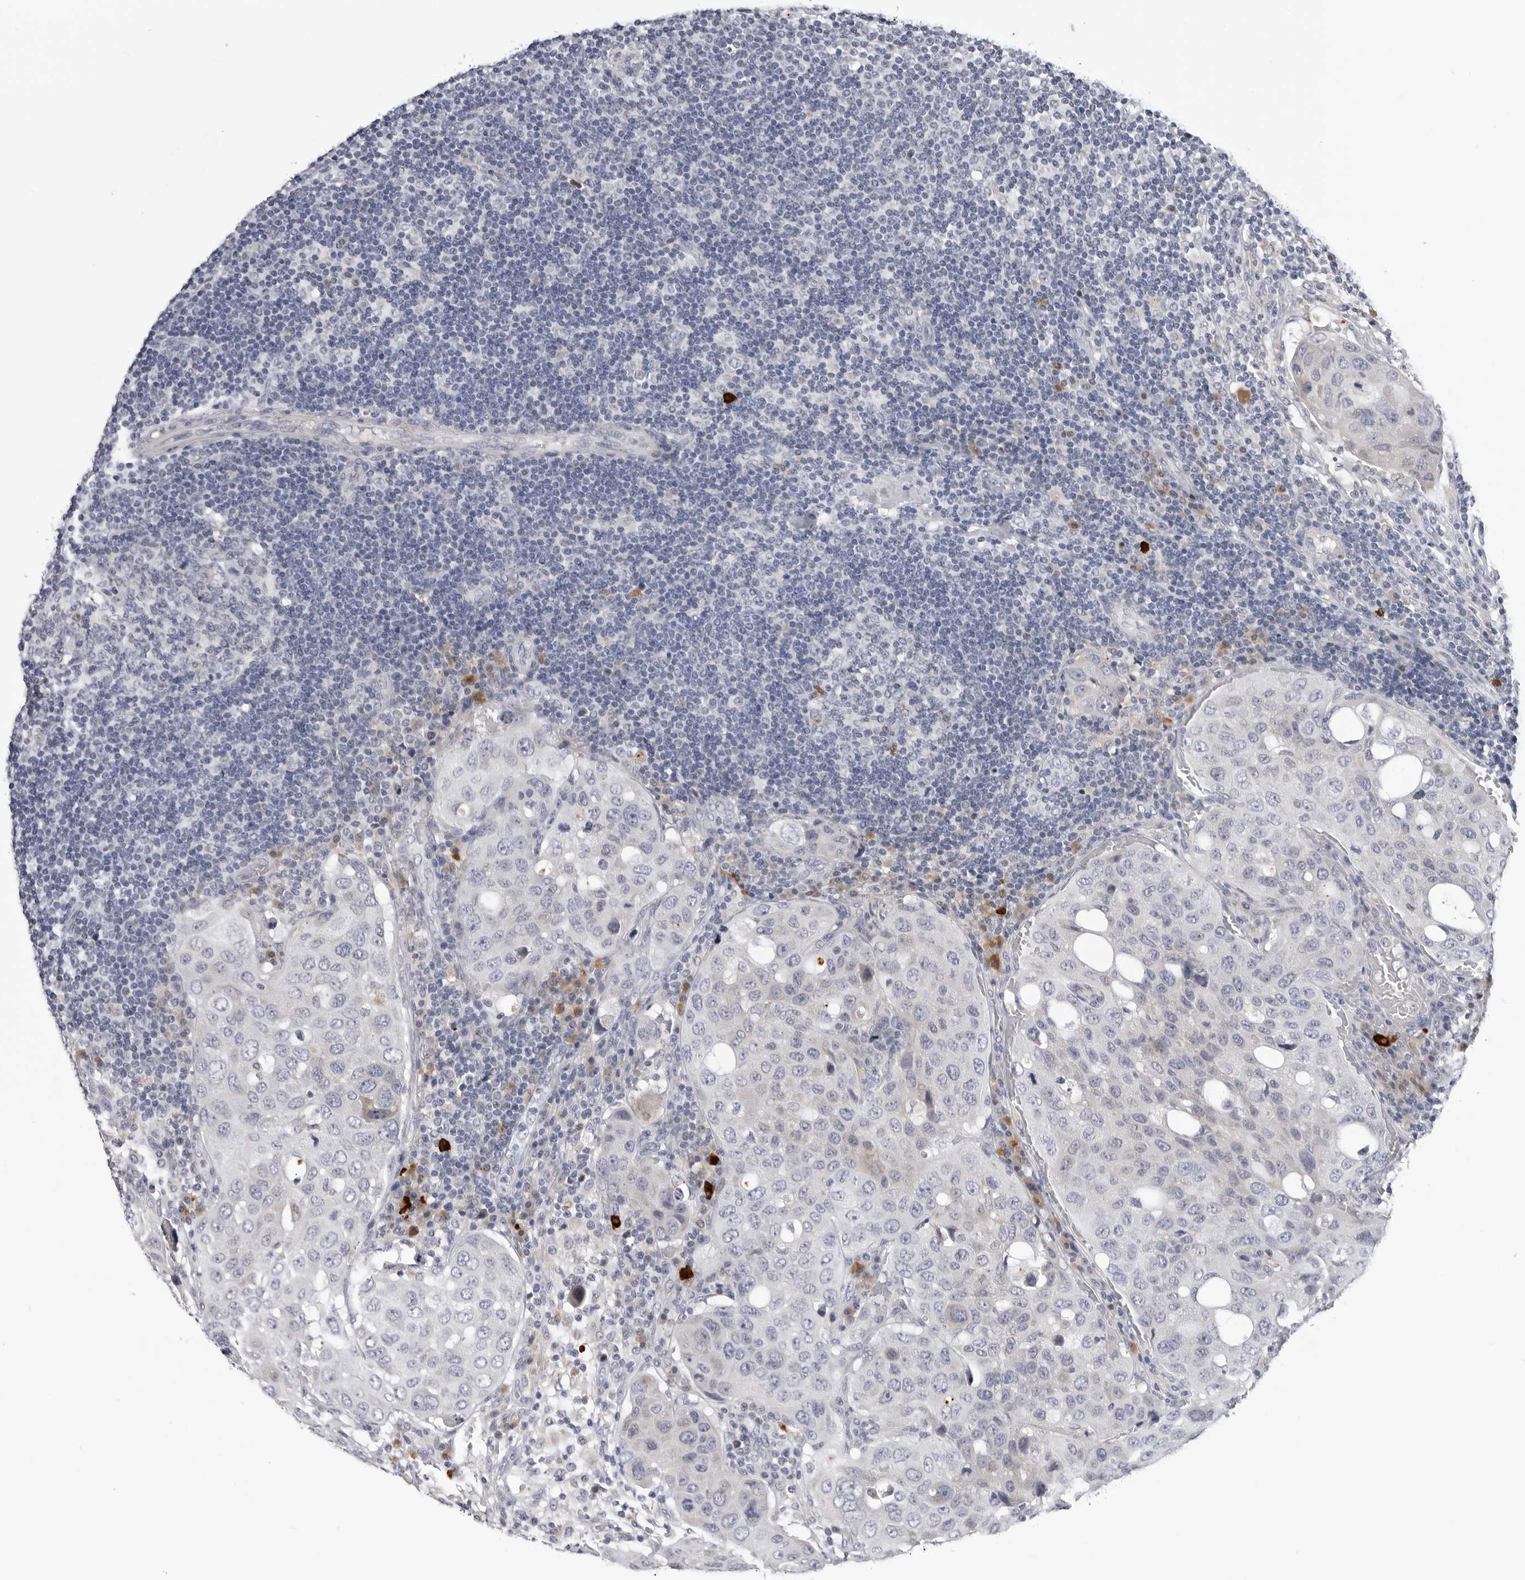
{"staining": {"intensity": "negative", "quantity": "none", "location": "none"}, "tissue": "urothelial cancer", "cell_type": "Tumor cells", "image_type": "cancer", "snomed": [{"axis": "morphology", "description": "Urothelial carcinoma, High grade"}, {"axis": "topography", "description": "Lymph node"}, {"axis": "topography", "description": "Urinary bladder"}], "caption": "Human urothelial carcinoma (high-grade) stained for a protein using immunohistochemistry (IHC) exhibits no expression in tumor cells.", "gene": "ZNF502", "patient": {"sex": "male", "age": 51}}